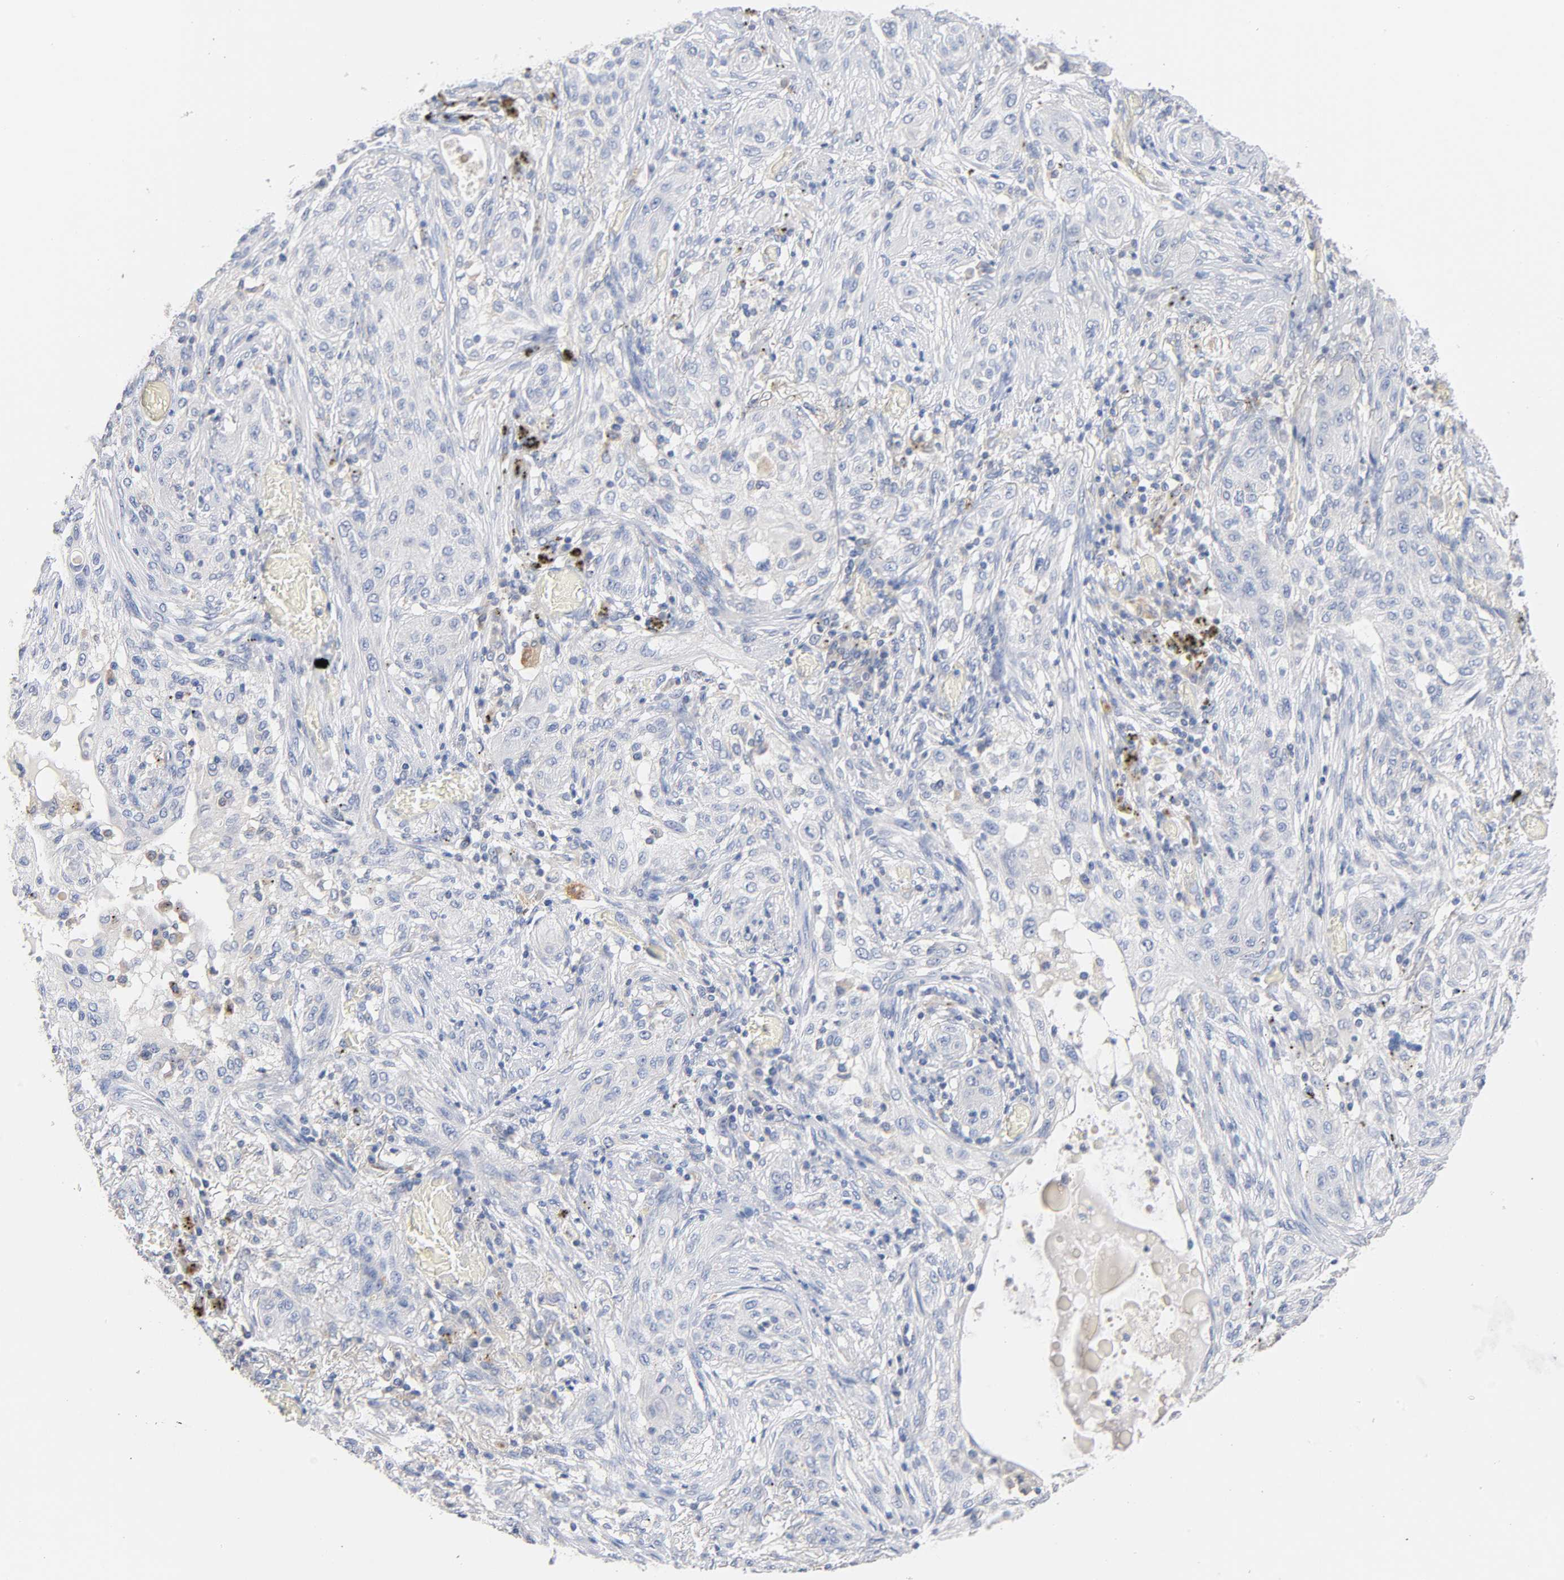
{"staining": {"intensity": "negative", "quantity": "none", "location": "none"}, "tissue": "lung cancer", "cell_type": "Tumor cells", "image_type": "cancer", "snomed": [{"axis": "morphology", "description": "Squamous cell carcinoma, NOS"}, {"axis": "topography", "description": "Lung"}], "caption": "Tumor cells are negative for brown protein staining in lung cancer (squamous cell carcinoma).", "gene": "MALT1", "patient": {"sex": "female", "age": 47}}